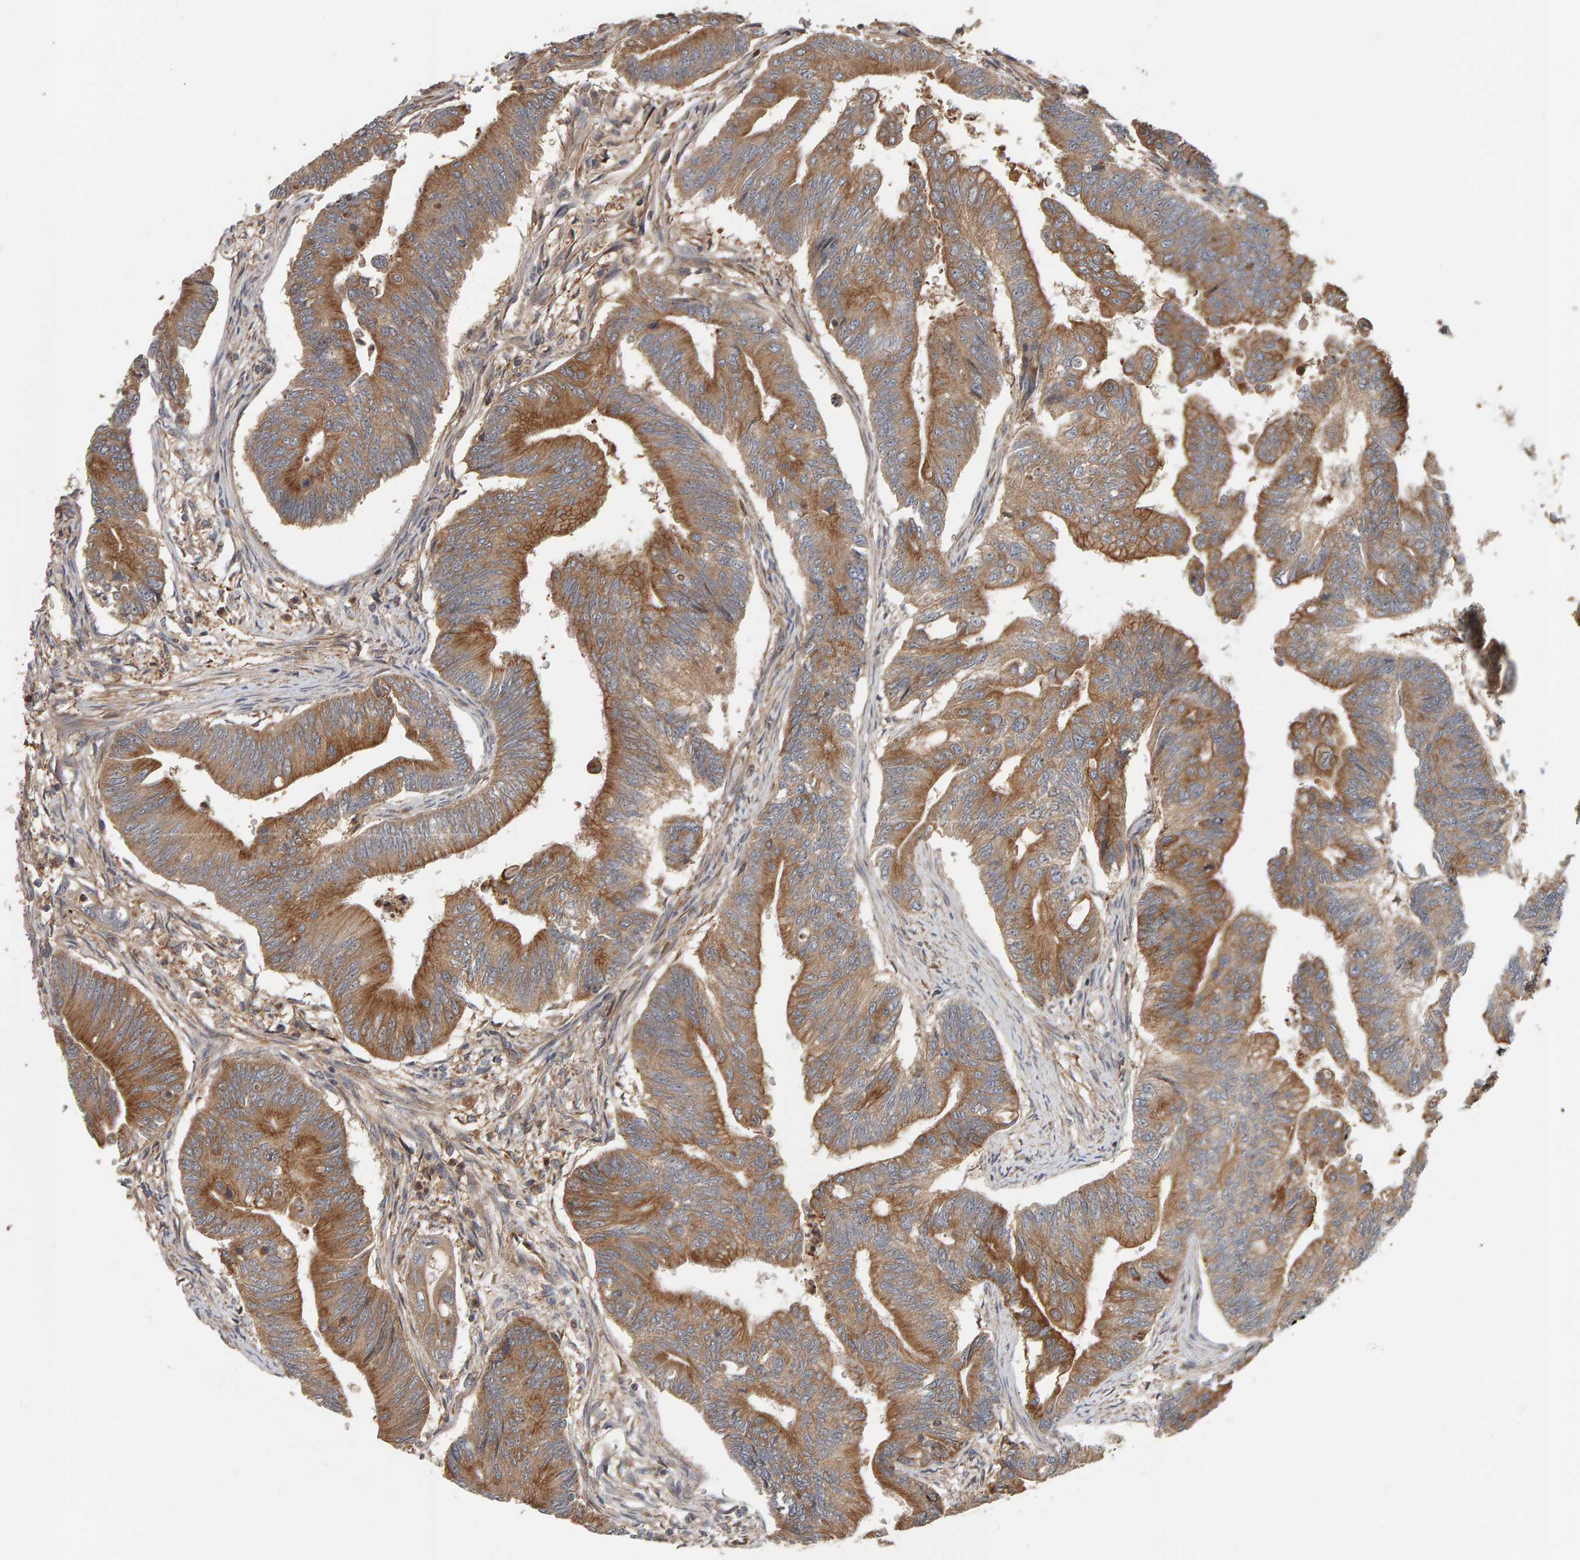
{"staining": {"intensity": "moderate", "quantity": ">75%", "location": "cytoplasmic/membranous"}, "tissue": "colorectal cancer", "cell_type": "Tumor cells", "image_type": "cancer", "snomed": [{"axis": "morphology", "description": "Adenoma, NOS"}, {"axis": "morphology", "description": "Adenocarcinoma, NOS"}, {"axis": "topography", "description": "Colon"}], "caption": "Immunohistochemistry (IHC) histopathology image of human colorectal cancer (adenocarcinoma) stained for a protein (brown), which displays medium levels of moderate cytoplasmic/membranous expression in approximately >75% of tumor cells.", "gene": "C9orf72", "patient": {"sex": "male", "age": 79}}